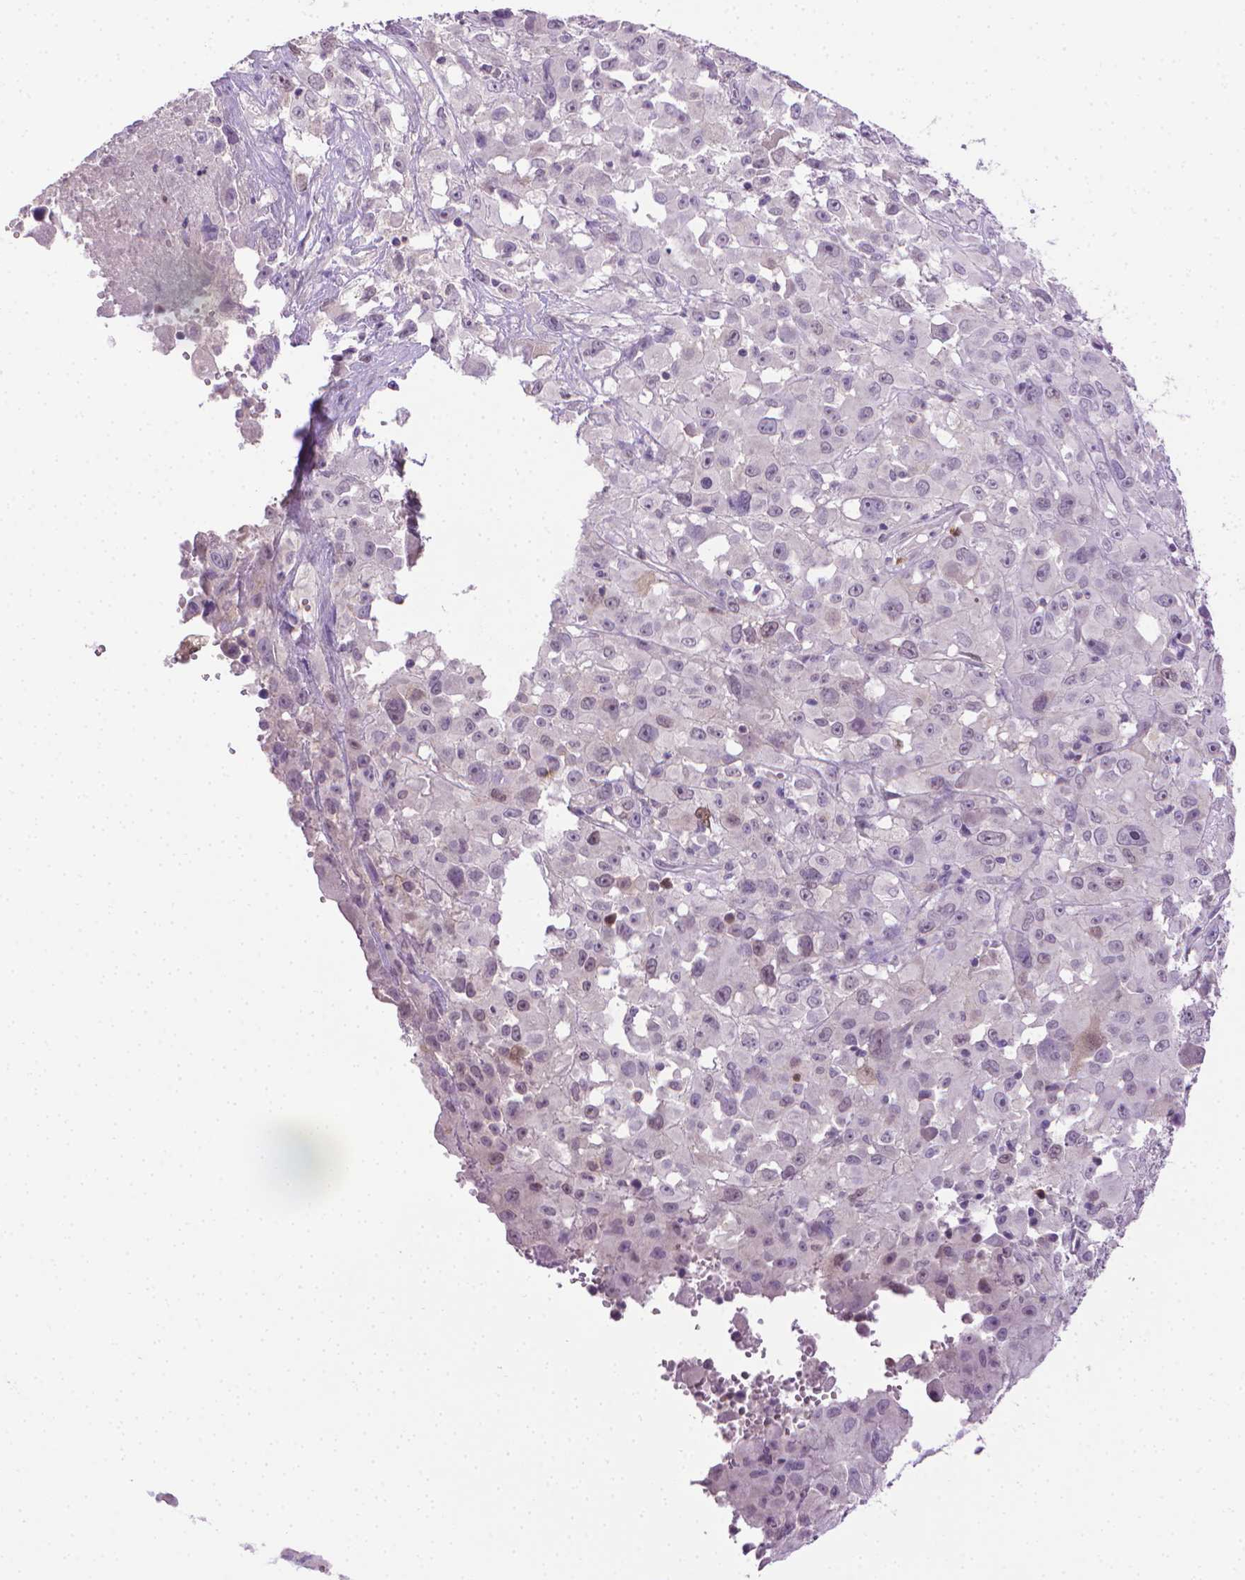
{"staining": {"intensity": "negative", "quantity": "none", "location": "none"}, "tissue": "melanoma", "cell_type": "Tumor cells", "image_type": "cancer", "snomed": [{"axis": "morphology", "description": "Malignant melanoma, Metastatic site"}, {"axis": "topography", "description": "Soft tissue"}], "caption": "Immunohistochemical staining of melanoma exhibits no significant expression in tumor cells.", "gene": "CDKN2D", "patient": {"sex": "male", "age": 50}}